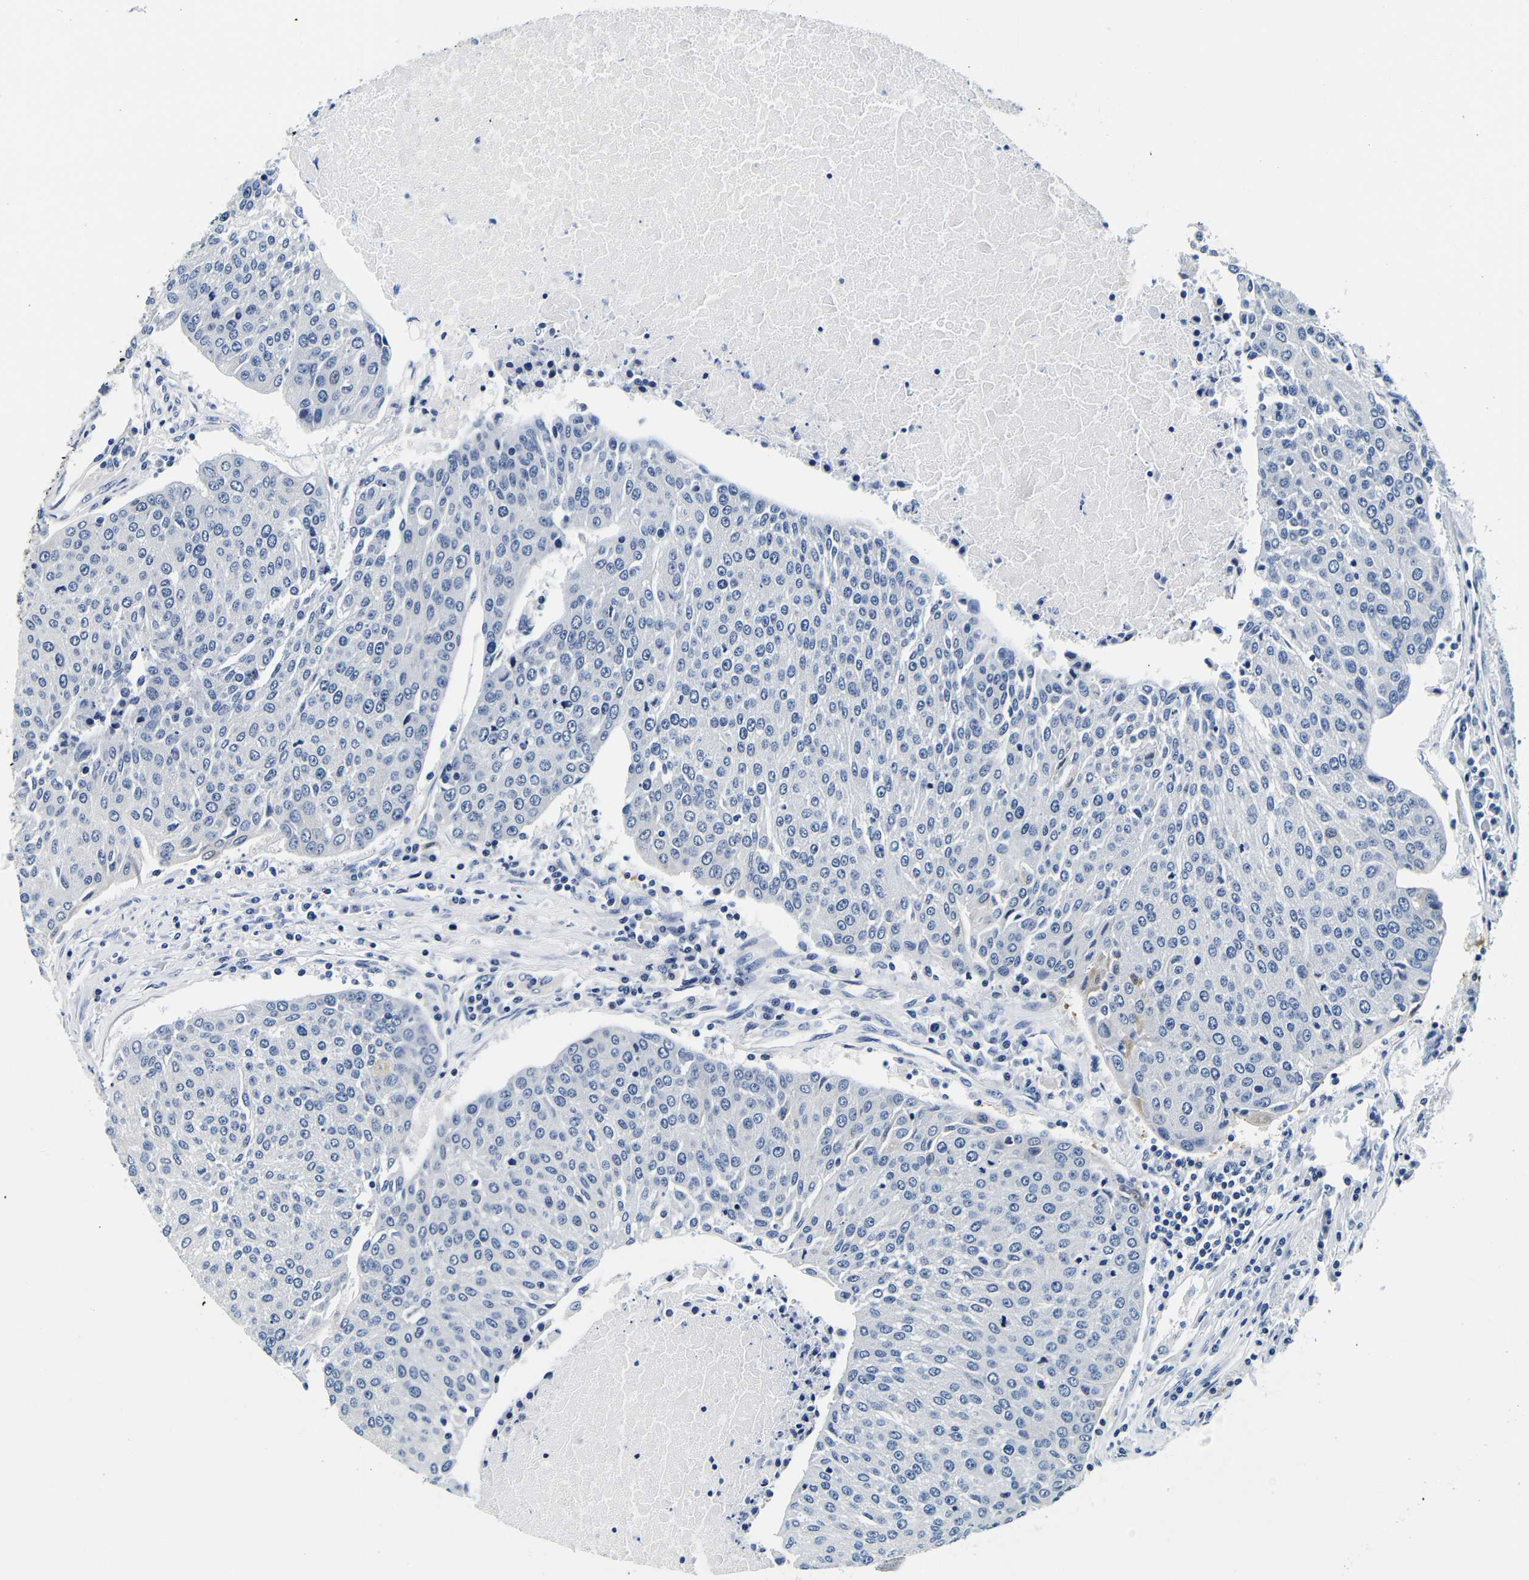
{"staining": {"intensity": "negative", "quantity": "none", "location": "none"}, "tissue": "urothelial cancer", "cell_type": "Tumor cells", "image_type": "cancer", "snomed": [{"axis": "morphology", "description": "Urothelial carcinoma, High grade"}, {"axis": "topography", "description": "Urinary bladder"}], "caption": "Immunohistochemical staining of urothelial cancer shows no significant positivity in tumor cells.", "gene": "GP1BA", "patient": {"sex": "female", "age": 85}}